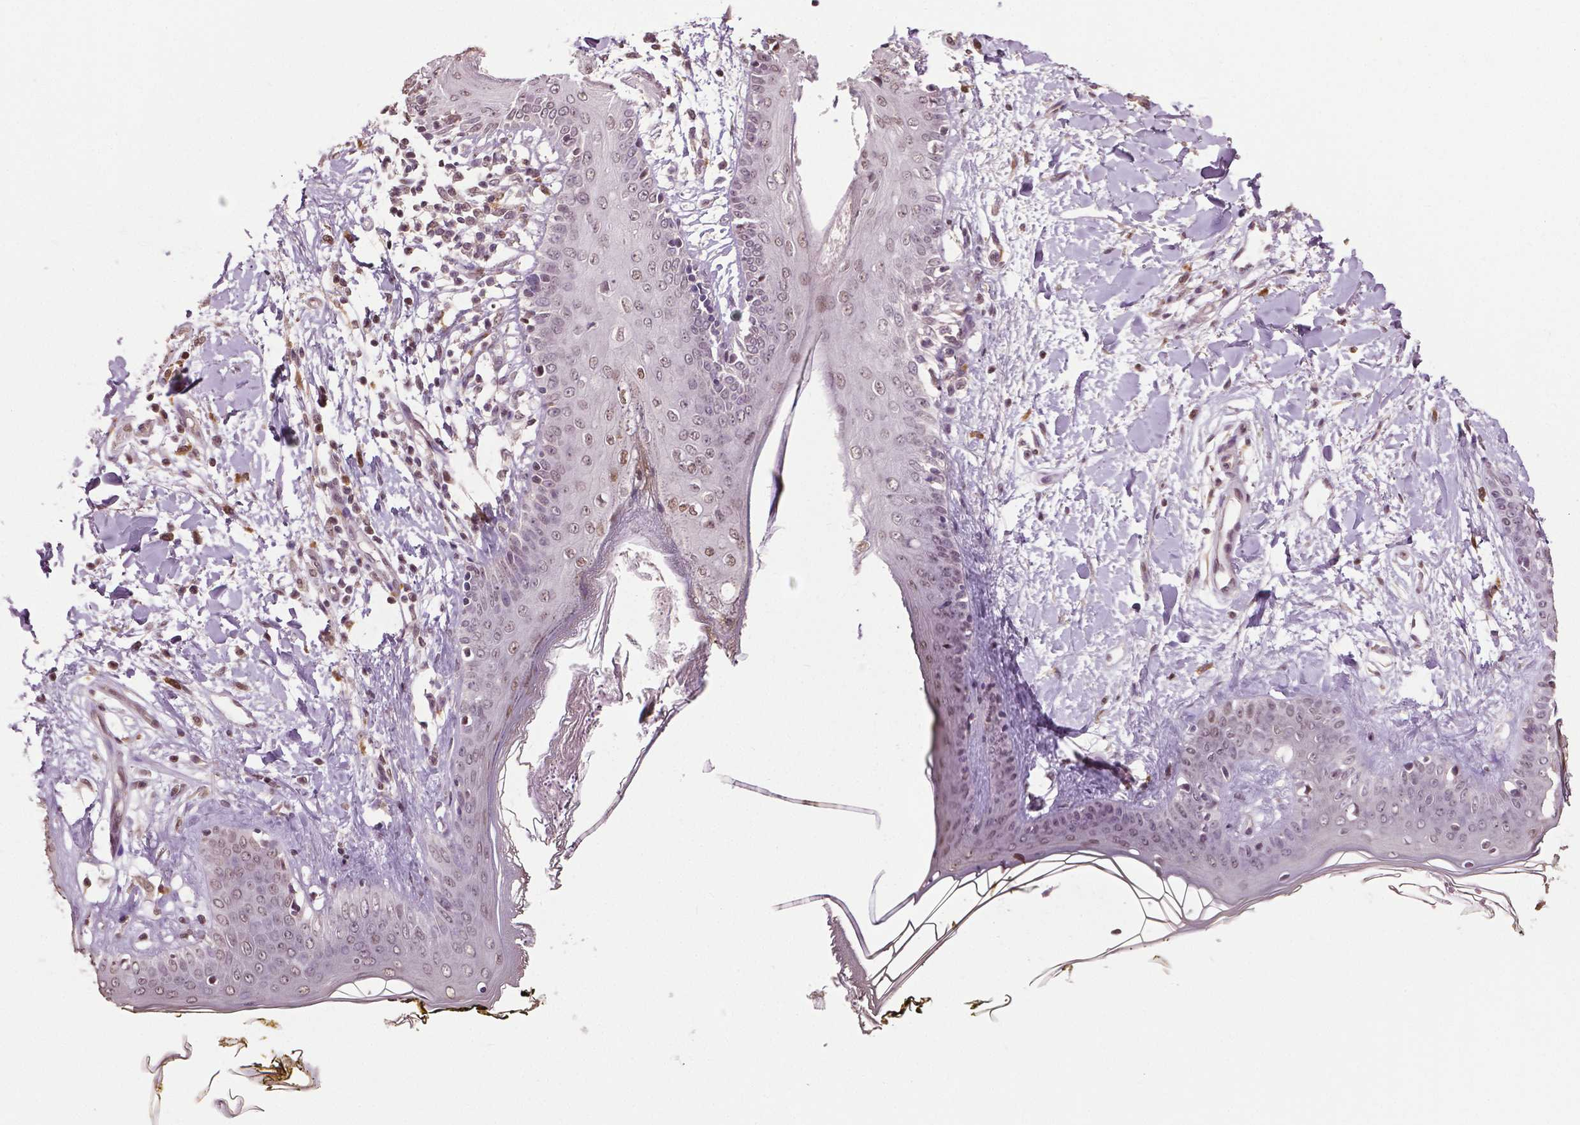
{"staining": {"intensity": "moderate", "quantity": "25%-75%", "location": "nuclear"}, "tissue": "skin", "cell_type": "Fibroblasts", "image_type": "normal", "snomed": [{"axis": "morphology", "description": "Normal tissue, NOS"}, {"axis": "topography", "description": "Skin"}], "caption": "Immunohistochemical staining of normal human skin demonstrates moderate nuclear protein expression in about 25%-75% of fibroblasts.", "gene": "DLX5", "patient": {"sex": "female", "age": 34}}